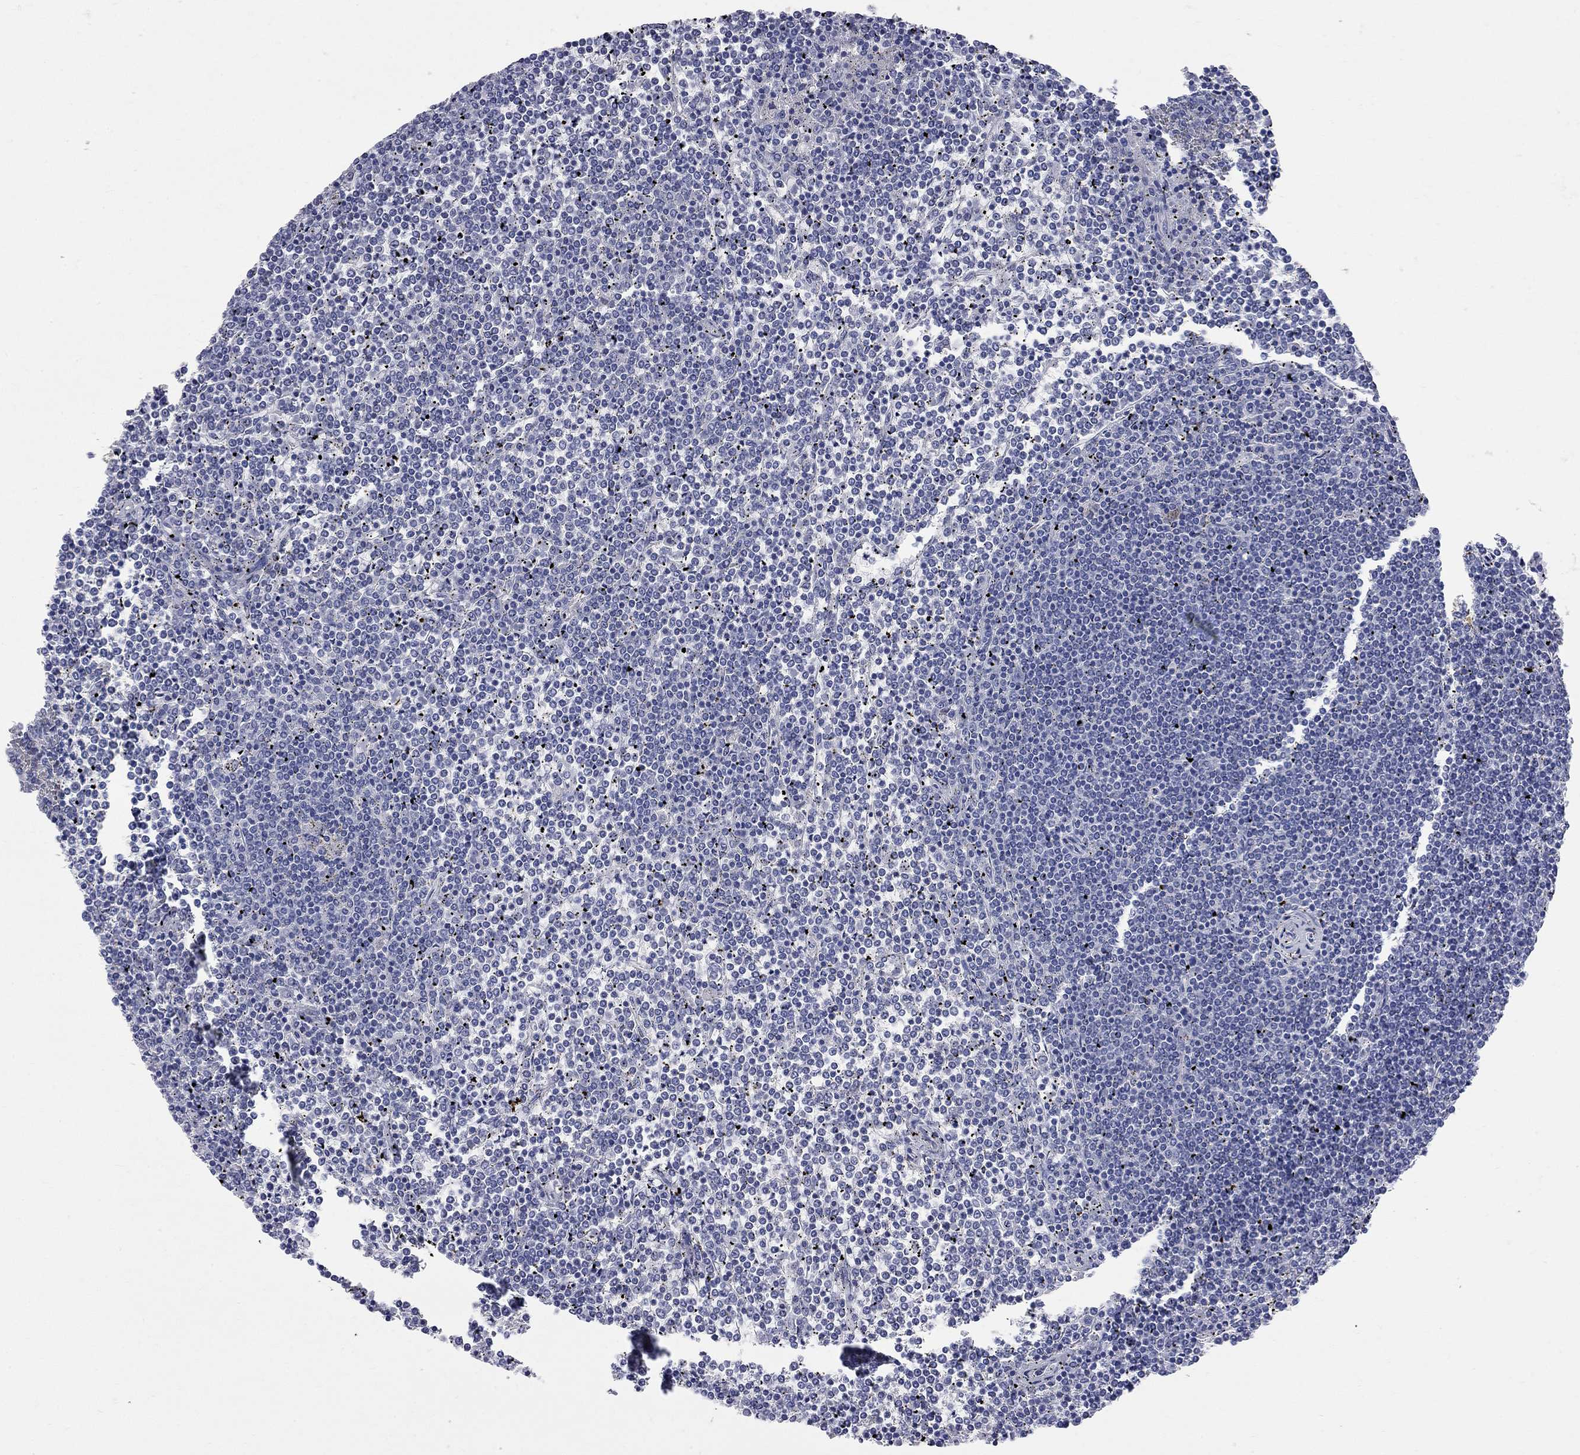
{"staining": {"intensity": "negative", "quantity": "none", "location": "none"}, "tissue": "lymphoma", "cell_type": "Tumor cells", "image_type": "cancer", "snomed": [{"axis": "morphology", "description": "Malignant lymphoma, non-Hodgkin's type, Low grade"}, {"axis": "topography", "description": "Spleen"}], "caption": "This is an immunohistochemistry image of lymphoma. There is no expression in tumor cells.", "gene": "FAM221B", "patient": {"sex": "female", "age": 19}}